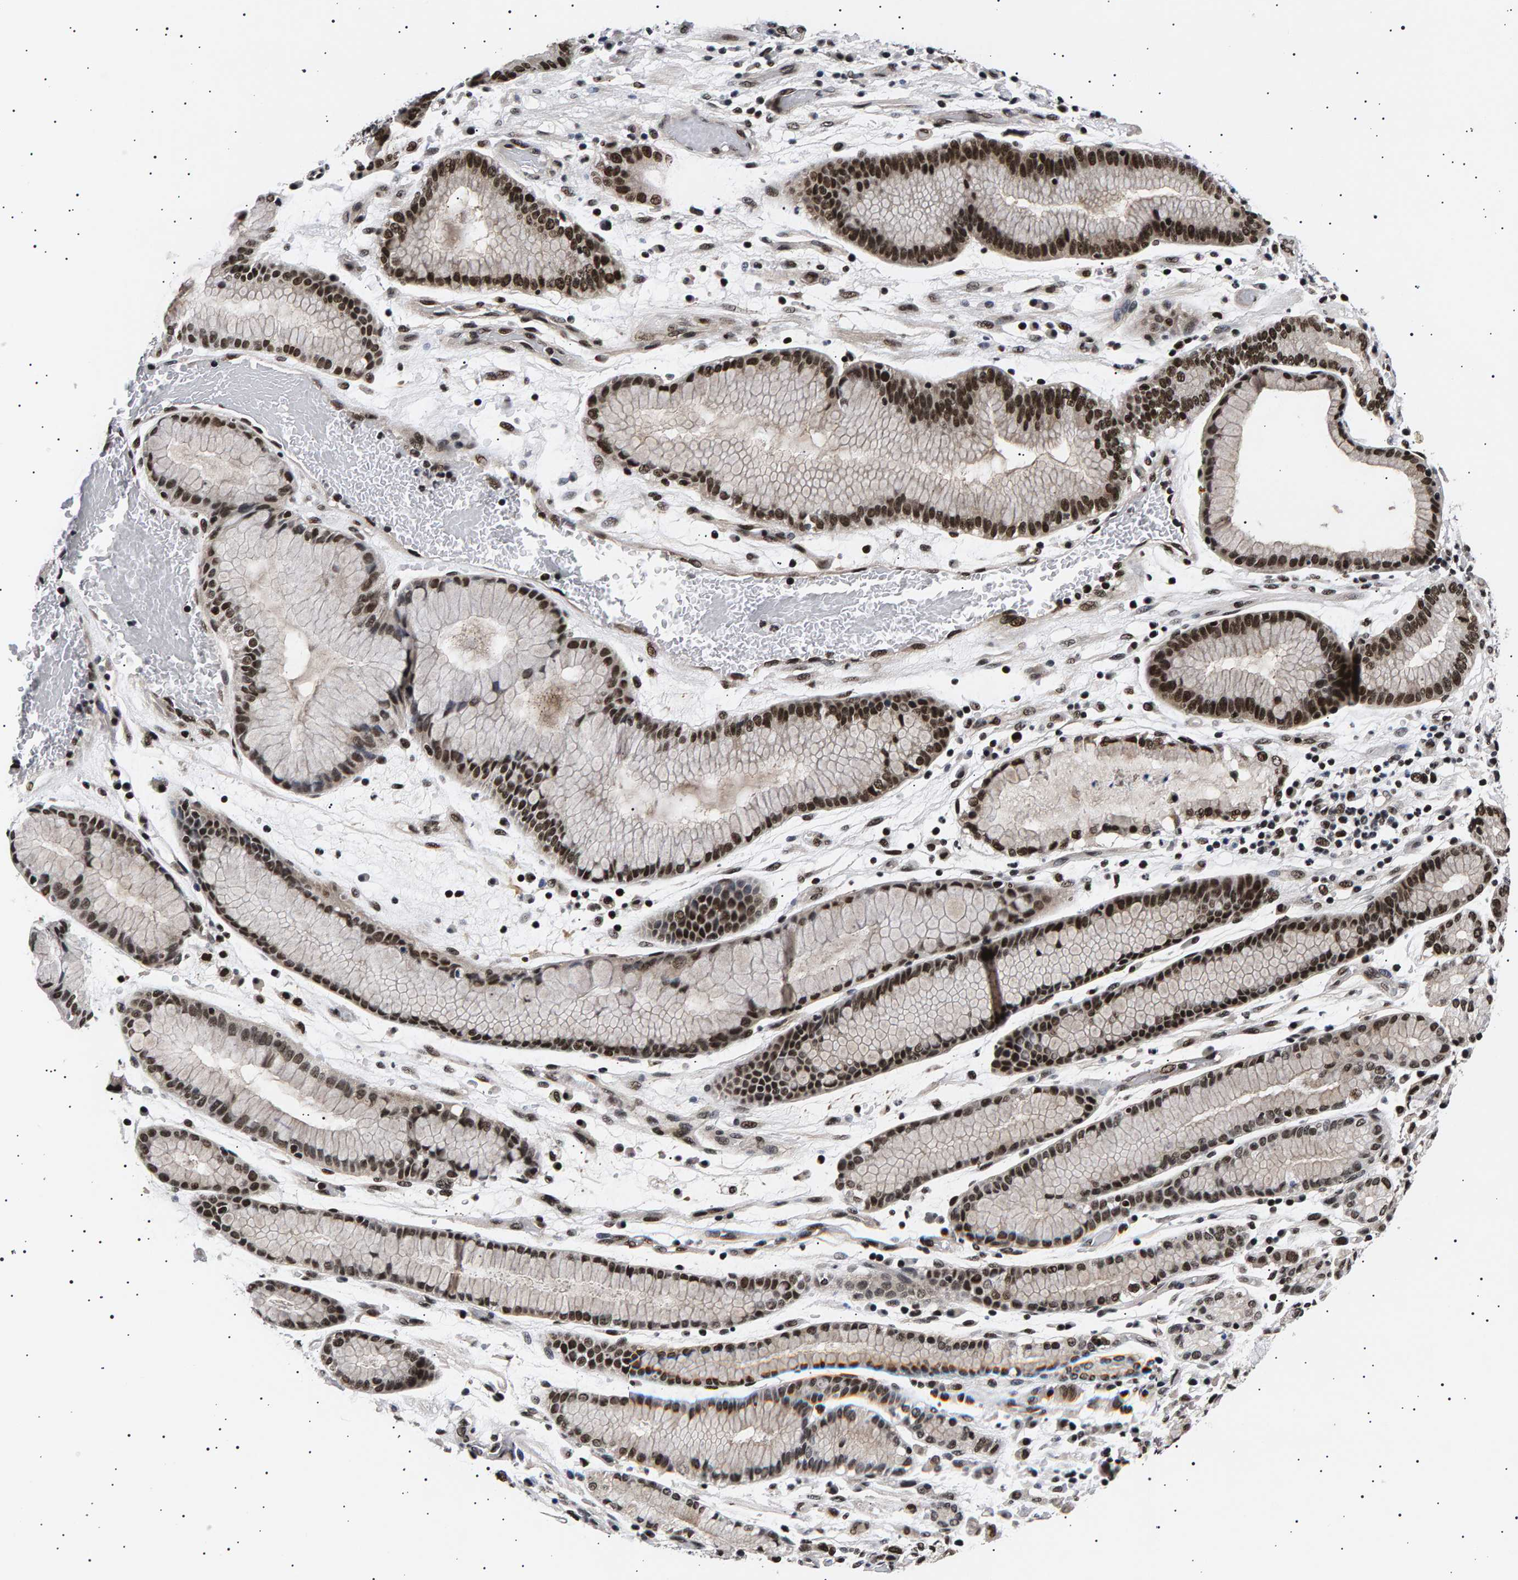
{"staining": {"intensity": "strong", "quantity": ">75%", "location": "nuclear"}, "tissue": "stomach cancer", "cell_type": "Tumor cells", "image_type": "cancer", "snomed": [{"axis": "morphology", "description": "Adenocarcinoma, NOS"}, {"axis": "topography", "description": "Stomach, lower"}], "caption": "Adenocarcinoma (stomach) stained with a brown dye displays strong nuclear positive staining in approximately >75% of tumor cells.", "gene": "ANKRD40", "patient": {"sex": "male", "age": 88}}